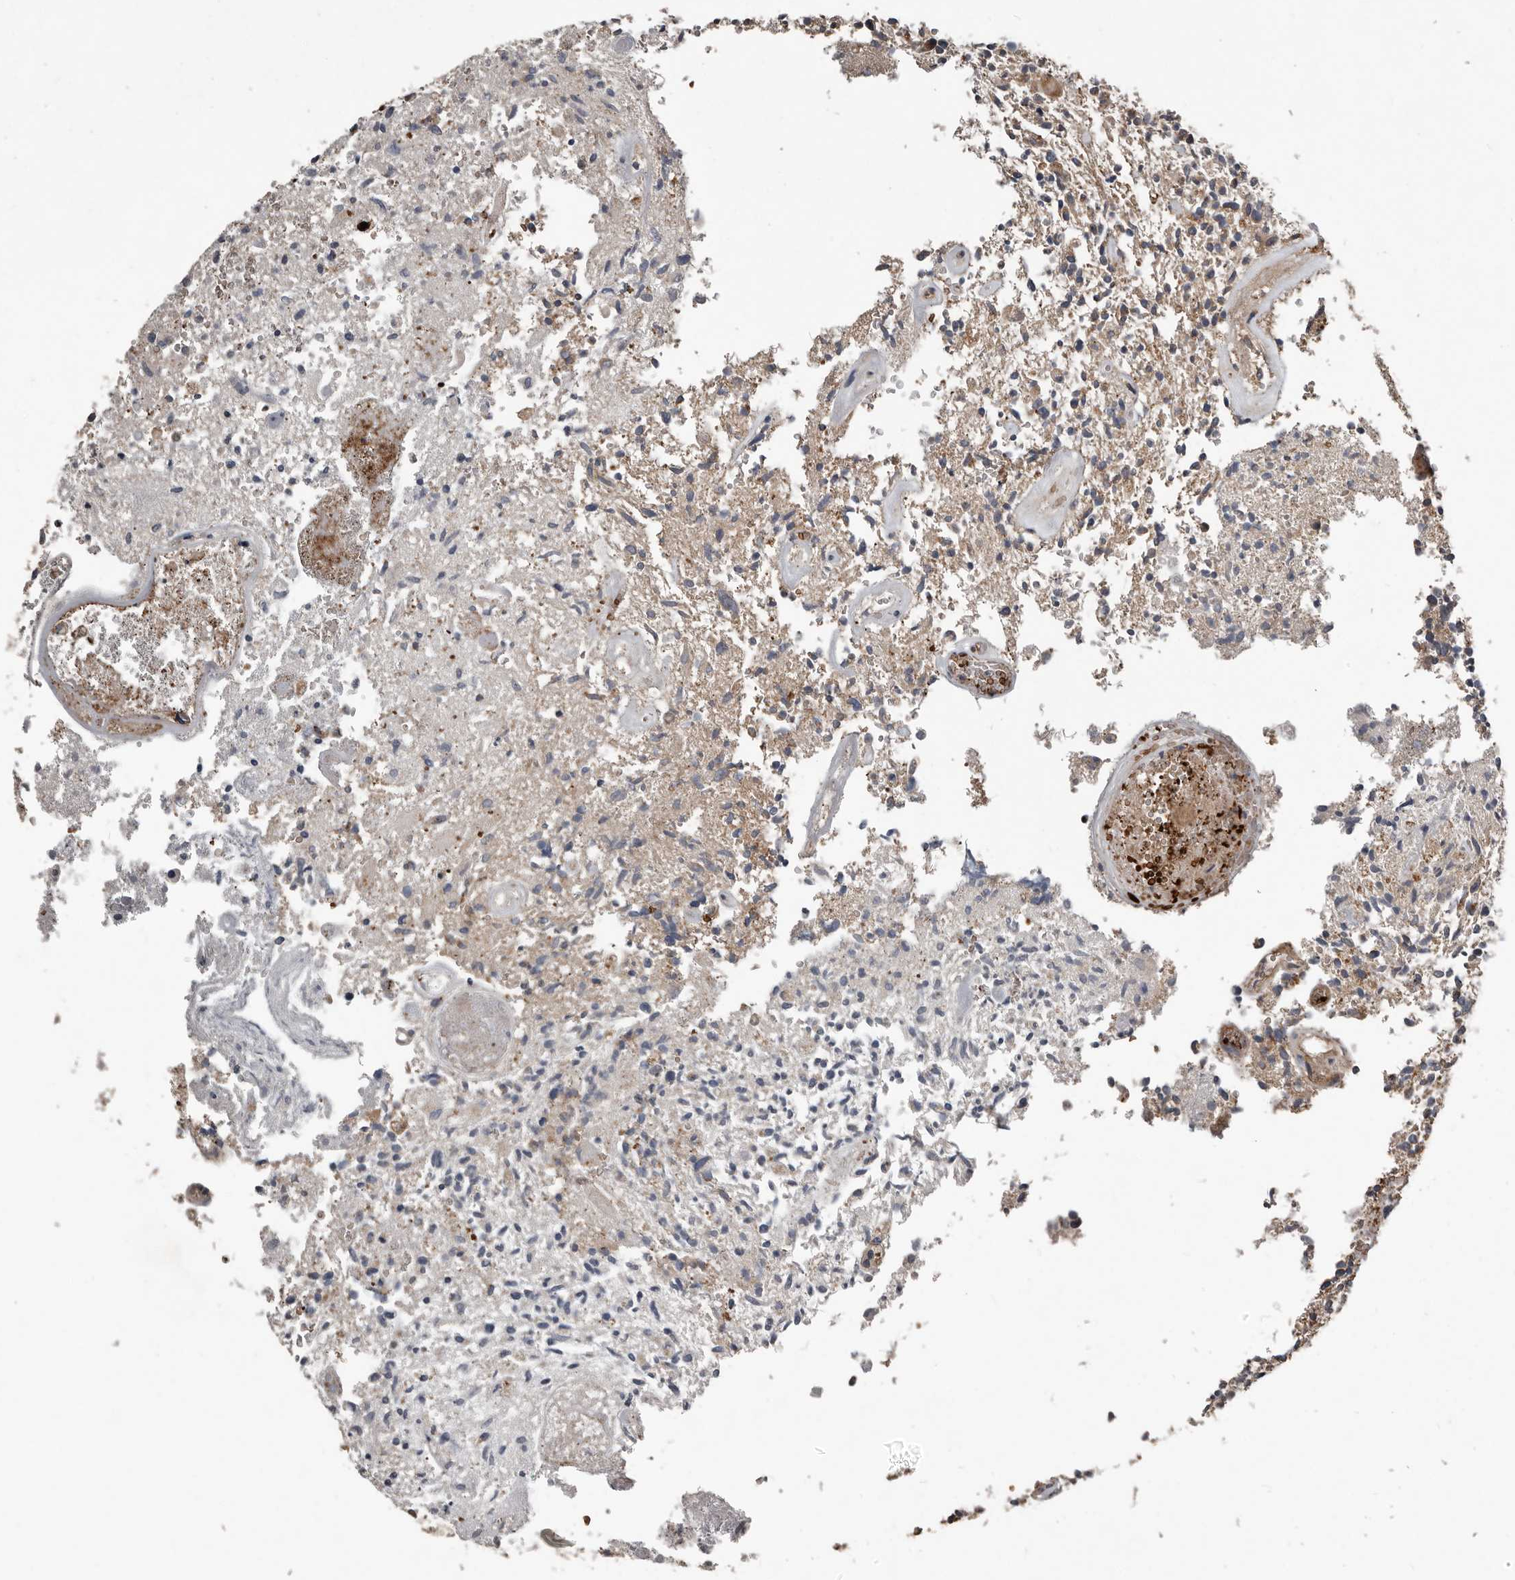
{"staining": {"intensity": "weak", "quantity": "<25%", "location": "cytoplasmic/membranous"}, "tissue": "glioma", "cell_type": "Tumor cells", "image_type": "cancer", "snomed": [{"axis": "morphology", "description": "Glioma, malignant, High grade"}, {"axis": "topography", "description": "Brain"}], "caption": "High magnification brightfield microscopy of high-grade glioma (malignant) stained with DAB (3,3'-diaminobenzidine) (brown) and counterstained with hematoxylin (blue): tumor cells show no significant expression.", "gene": "FBXO31", "patient": {"sex": "male", "age": 72}}